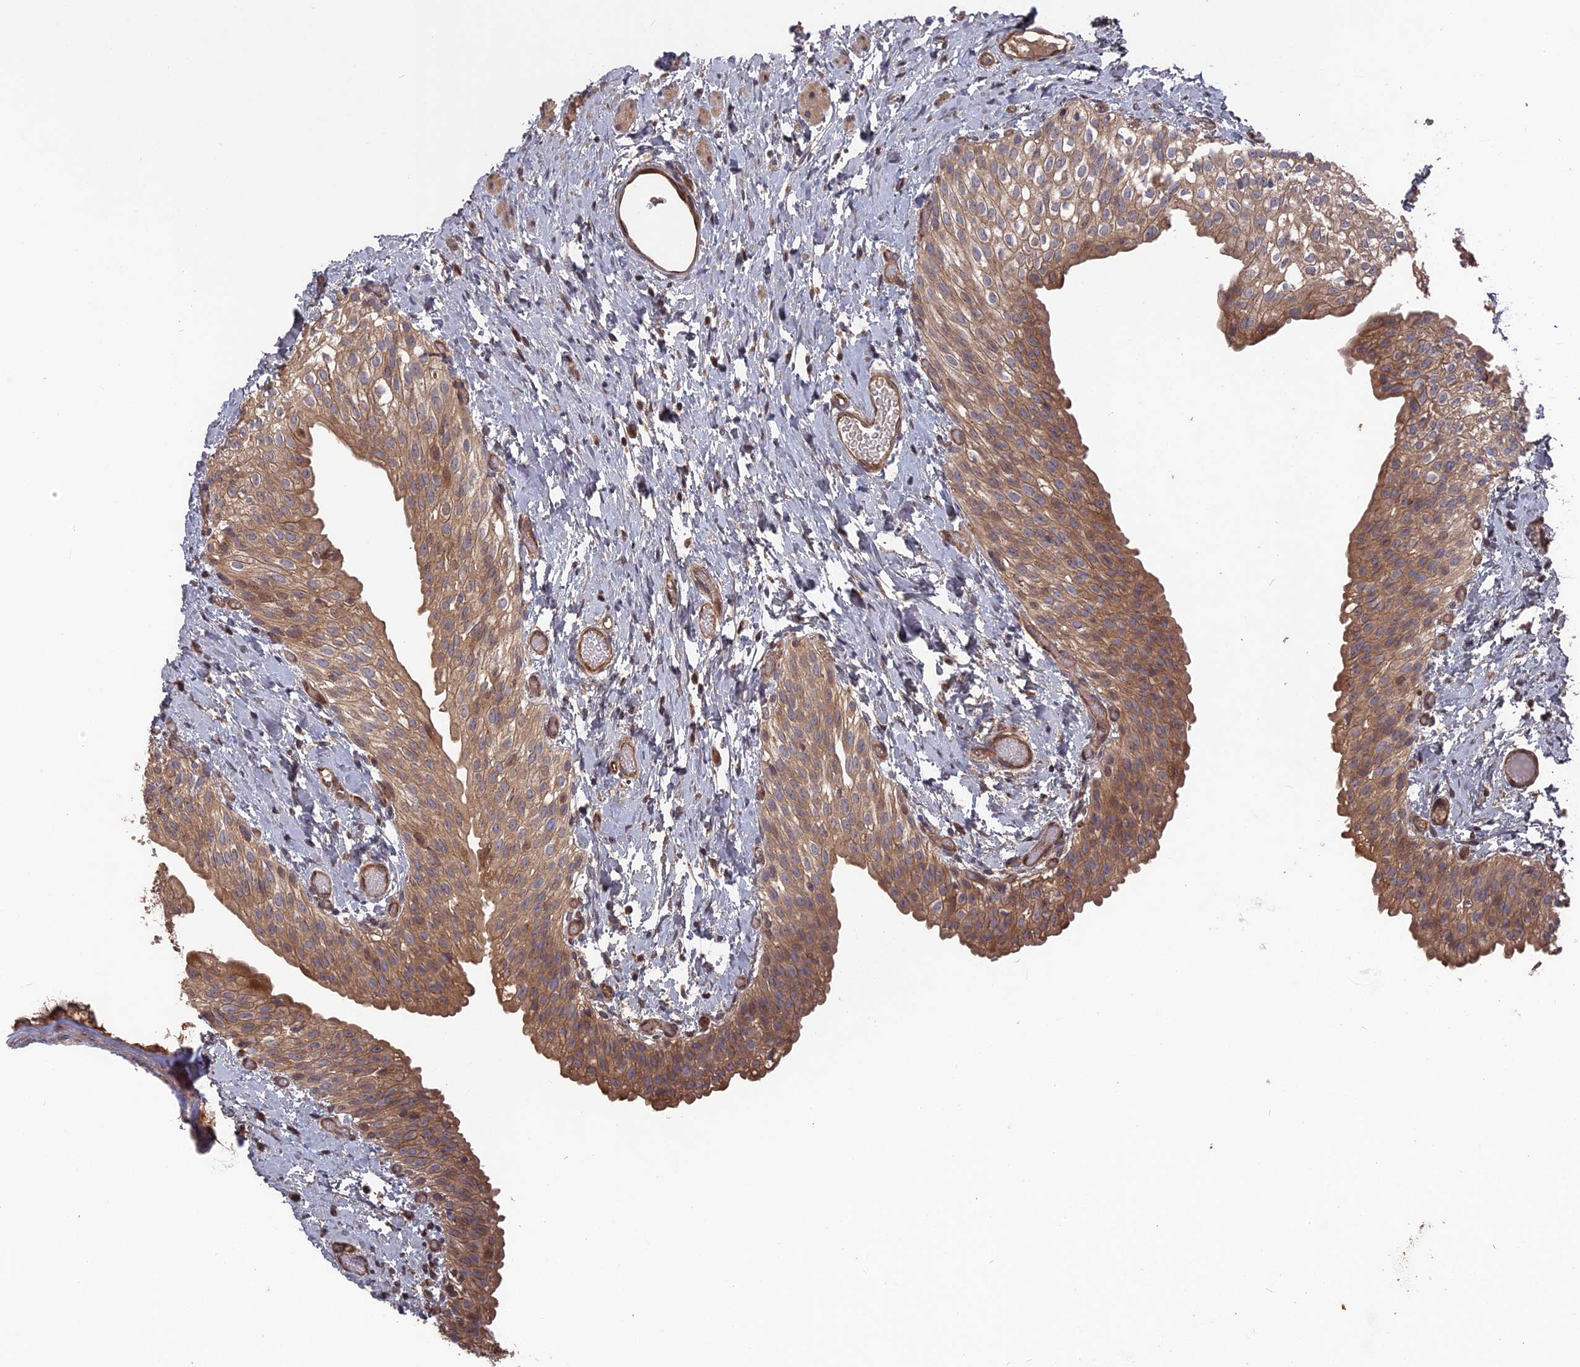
{"staining": {"intensity": "moderate", "quantity": ">75%", "location": "cytoplasmic/membranous"}, "tissue": "urinary bladder", "cell_type": "Urothelial cells", "image_type": "normal", "snomed": [{"axis": "morphology", "description": "Normal tissue, NOS"}, {"axis": "topography", "description": "Urinary bladder"}], "caption": "Protein staining of benign urinary bladder demonstrates moderate cytoplasmic/membranous positivity in approximately >75% of urothelial cells. Using DAB (brown) and hematoxylin (blue) stains, captured at high magnification using brightfield microscopy.", "gene": "DEF8", "patient": {"sex": "male", "age": 1}}